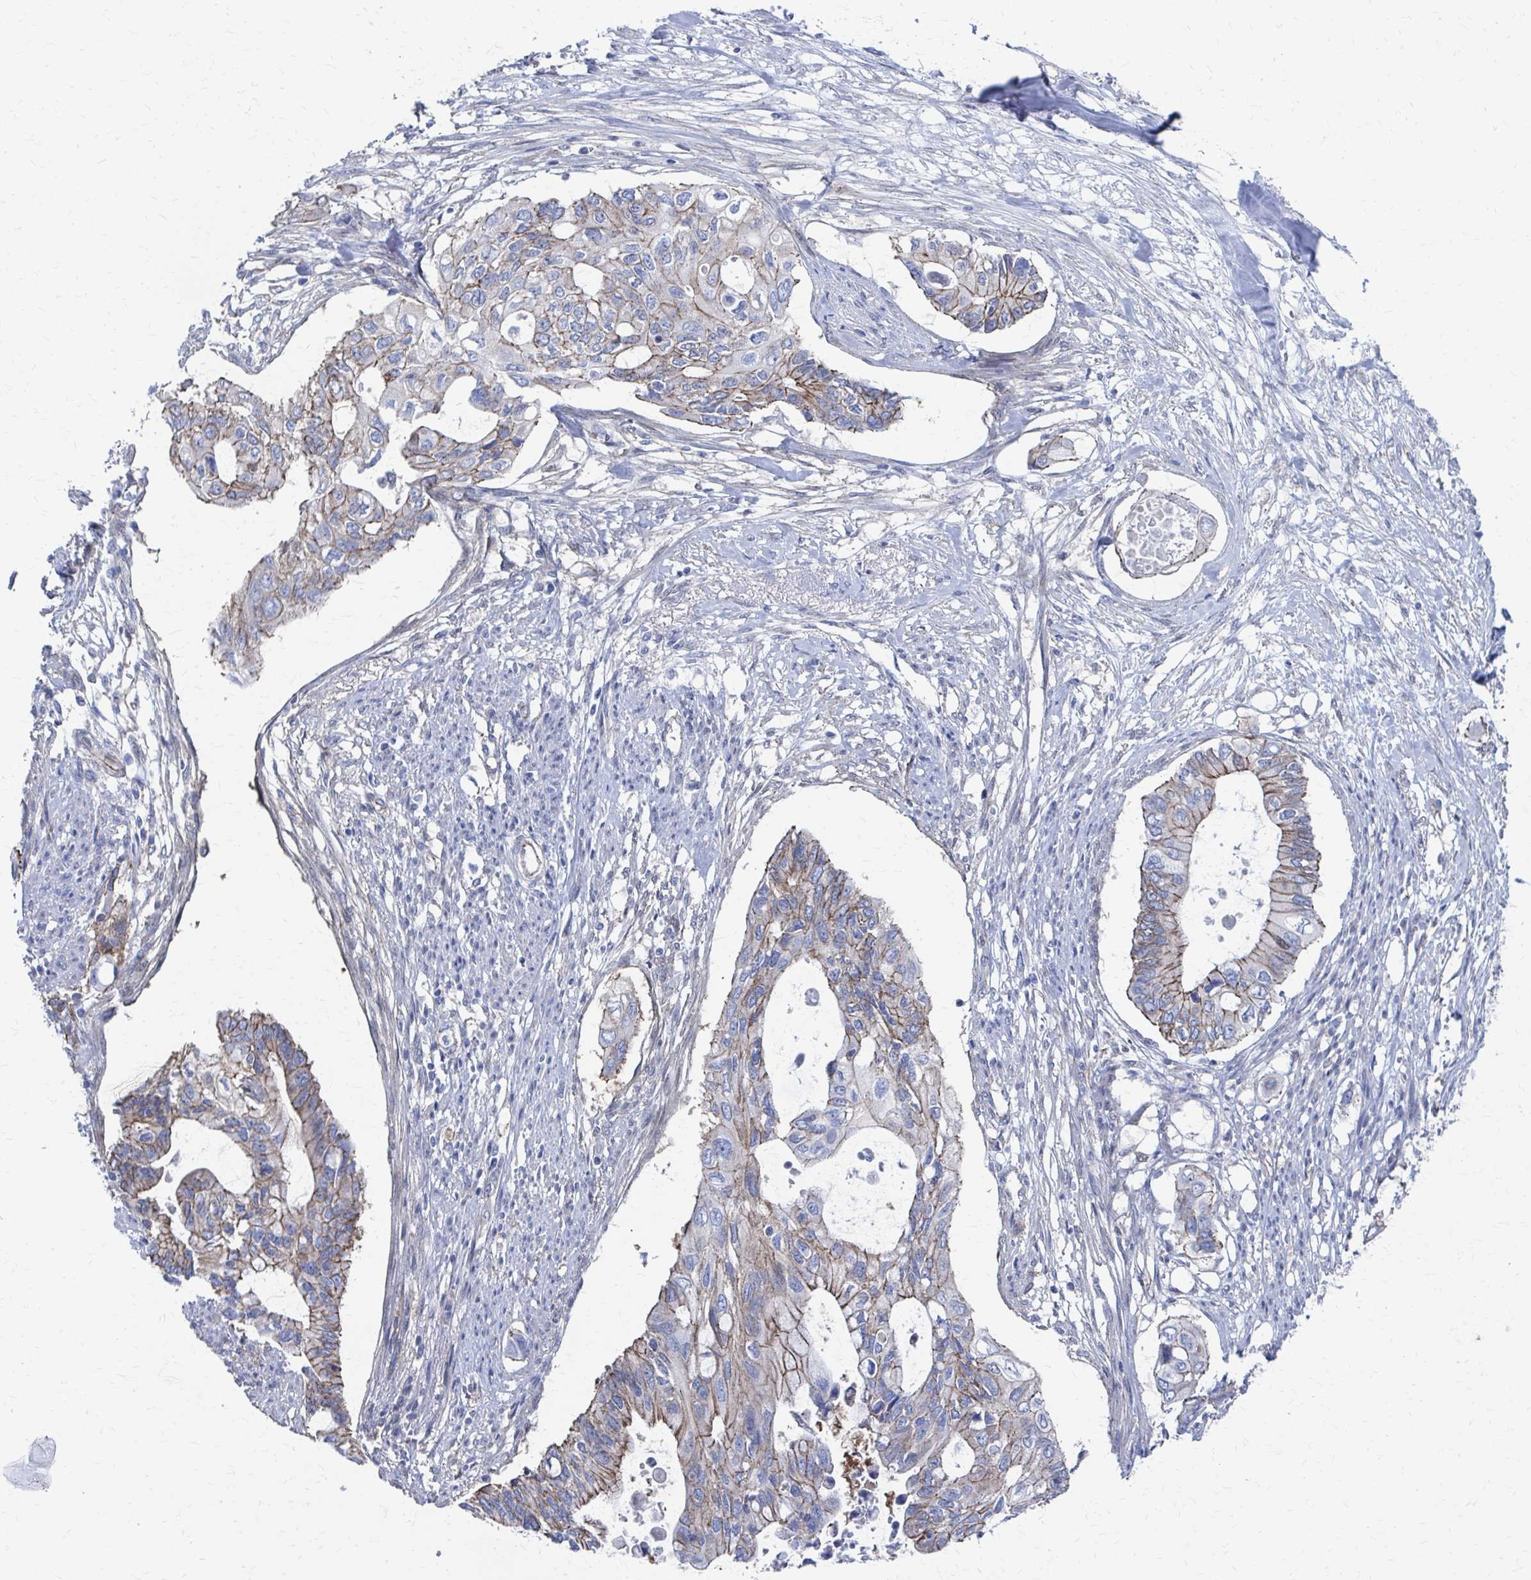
{"staining": {"intensity": "moderate", "quantity": "25%-75%", "location": "cytoplasmic/membranous"}, "tissue": "pancreatic cancer", "cell_type": "Tumor cells", "image_type": "cancer", "snomed": [{"axis": "morphology", "description": "Adenocarcinoma, NOS"}, {"axis": "topography", "description": "Pancreas"}], "caption": "A brown stain highlights moderate cytoplasmic/membranous staining of a protein in human pancreatic adenocarcinoma tumor cells.", "gene": "PLEKHG7", "patient": {"sex": "female", "age": 63}}